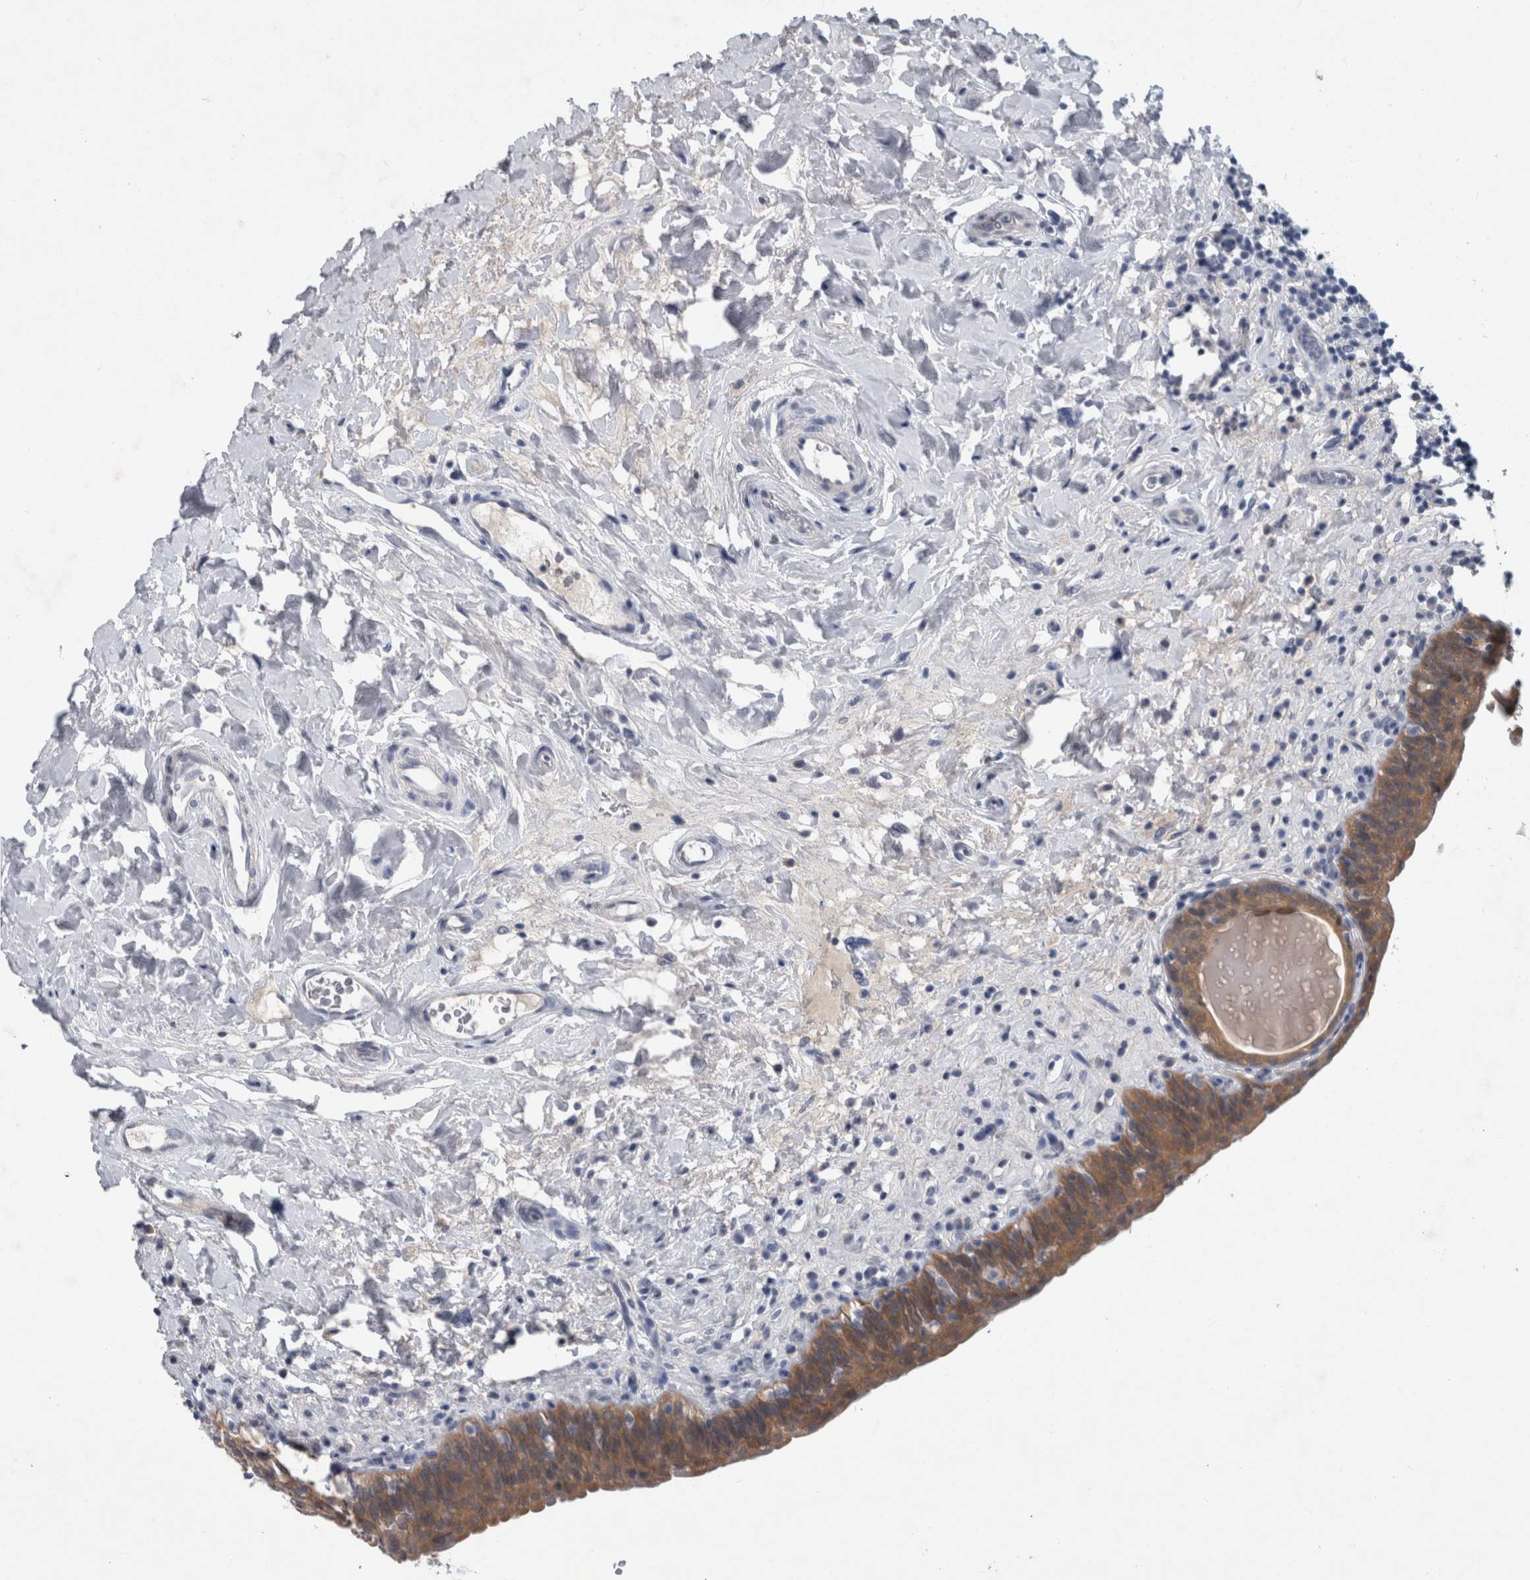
{"staining": {"intensity": "moderate", "quantity": ">75%", "location": "cytoplasmic/membranous"}, "tissue": "urinary bladder", "cell_type": "Urothelial cells", "image_type": "normal", "snomed": [{"axis": "morphology", "description": "Normal tissue, NOS"}, {"axis": "topography", "description": "Urinary bladder"}], "caption": "Moderate cytoplasmic/membranous staining for a protein is seen in about >75% of urothelial cells of unremarkable urinary bladder using immunohistochemistry (IHC).", "gene": "FAM83H", "patient": {"sex": "male", "age": 83}}